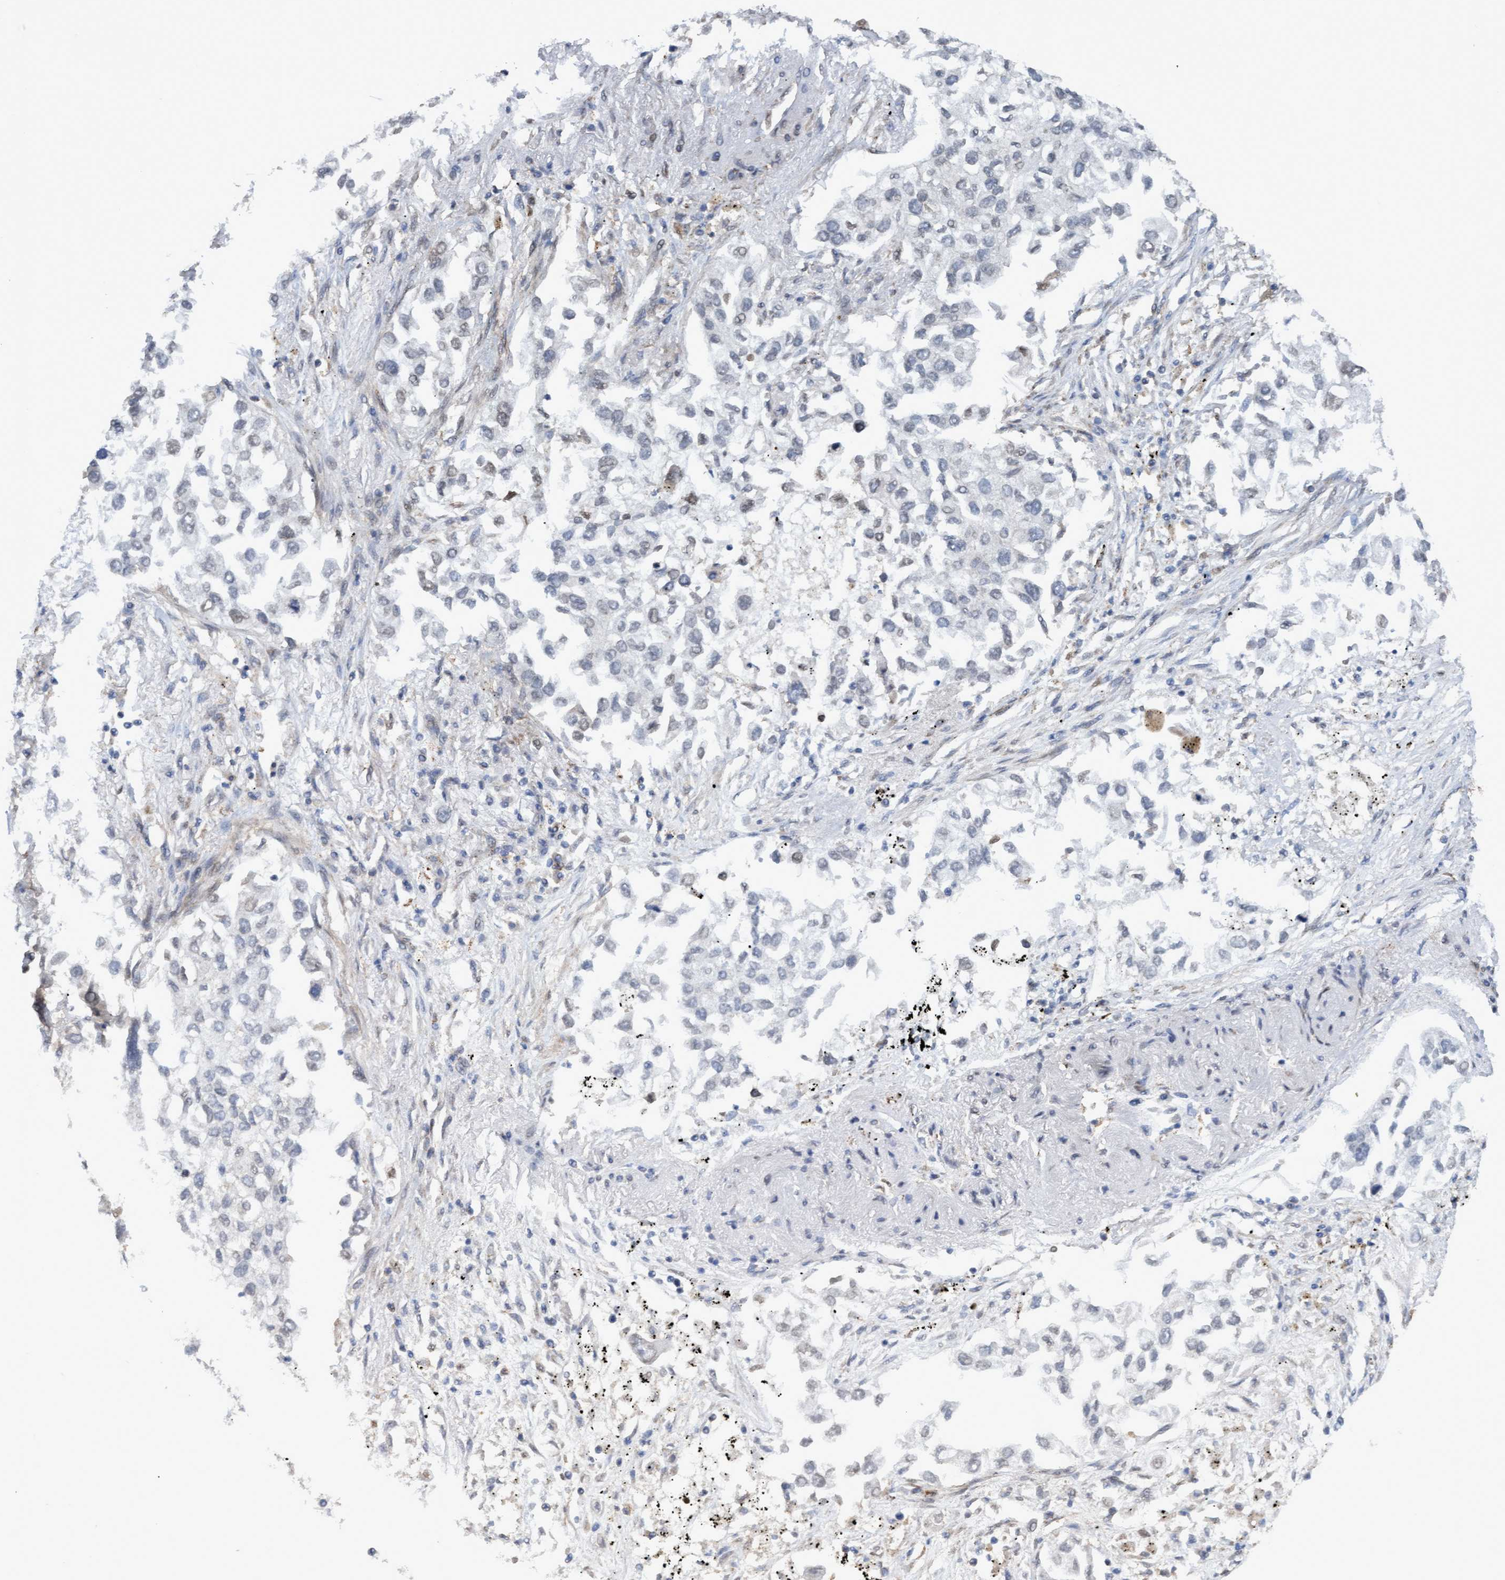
{"staining": {"intensity": "negative", "quantity": "none", "location": "none"}, "tissue": "lung cancer", "cell_type": "Tumor cells", "image_type": "cancer", "snomed": [{"axis": "morphology", "description": "Inflammation, NOS"}, {"axis": "morphology", "description": "Adenocarcinoma, NOS"}, {"axis": "topography", "description": "Lung"}], "caption": "This is a photomicrograph of immunohistochemistry staining of adenocarcinoma (lung), which shows no positivity in tumor cells.", "gene": "MGLL", "patient": {"sex": "male", "age": 63}}